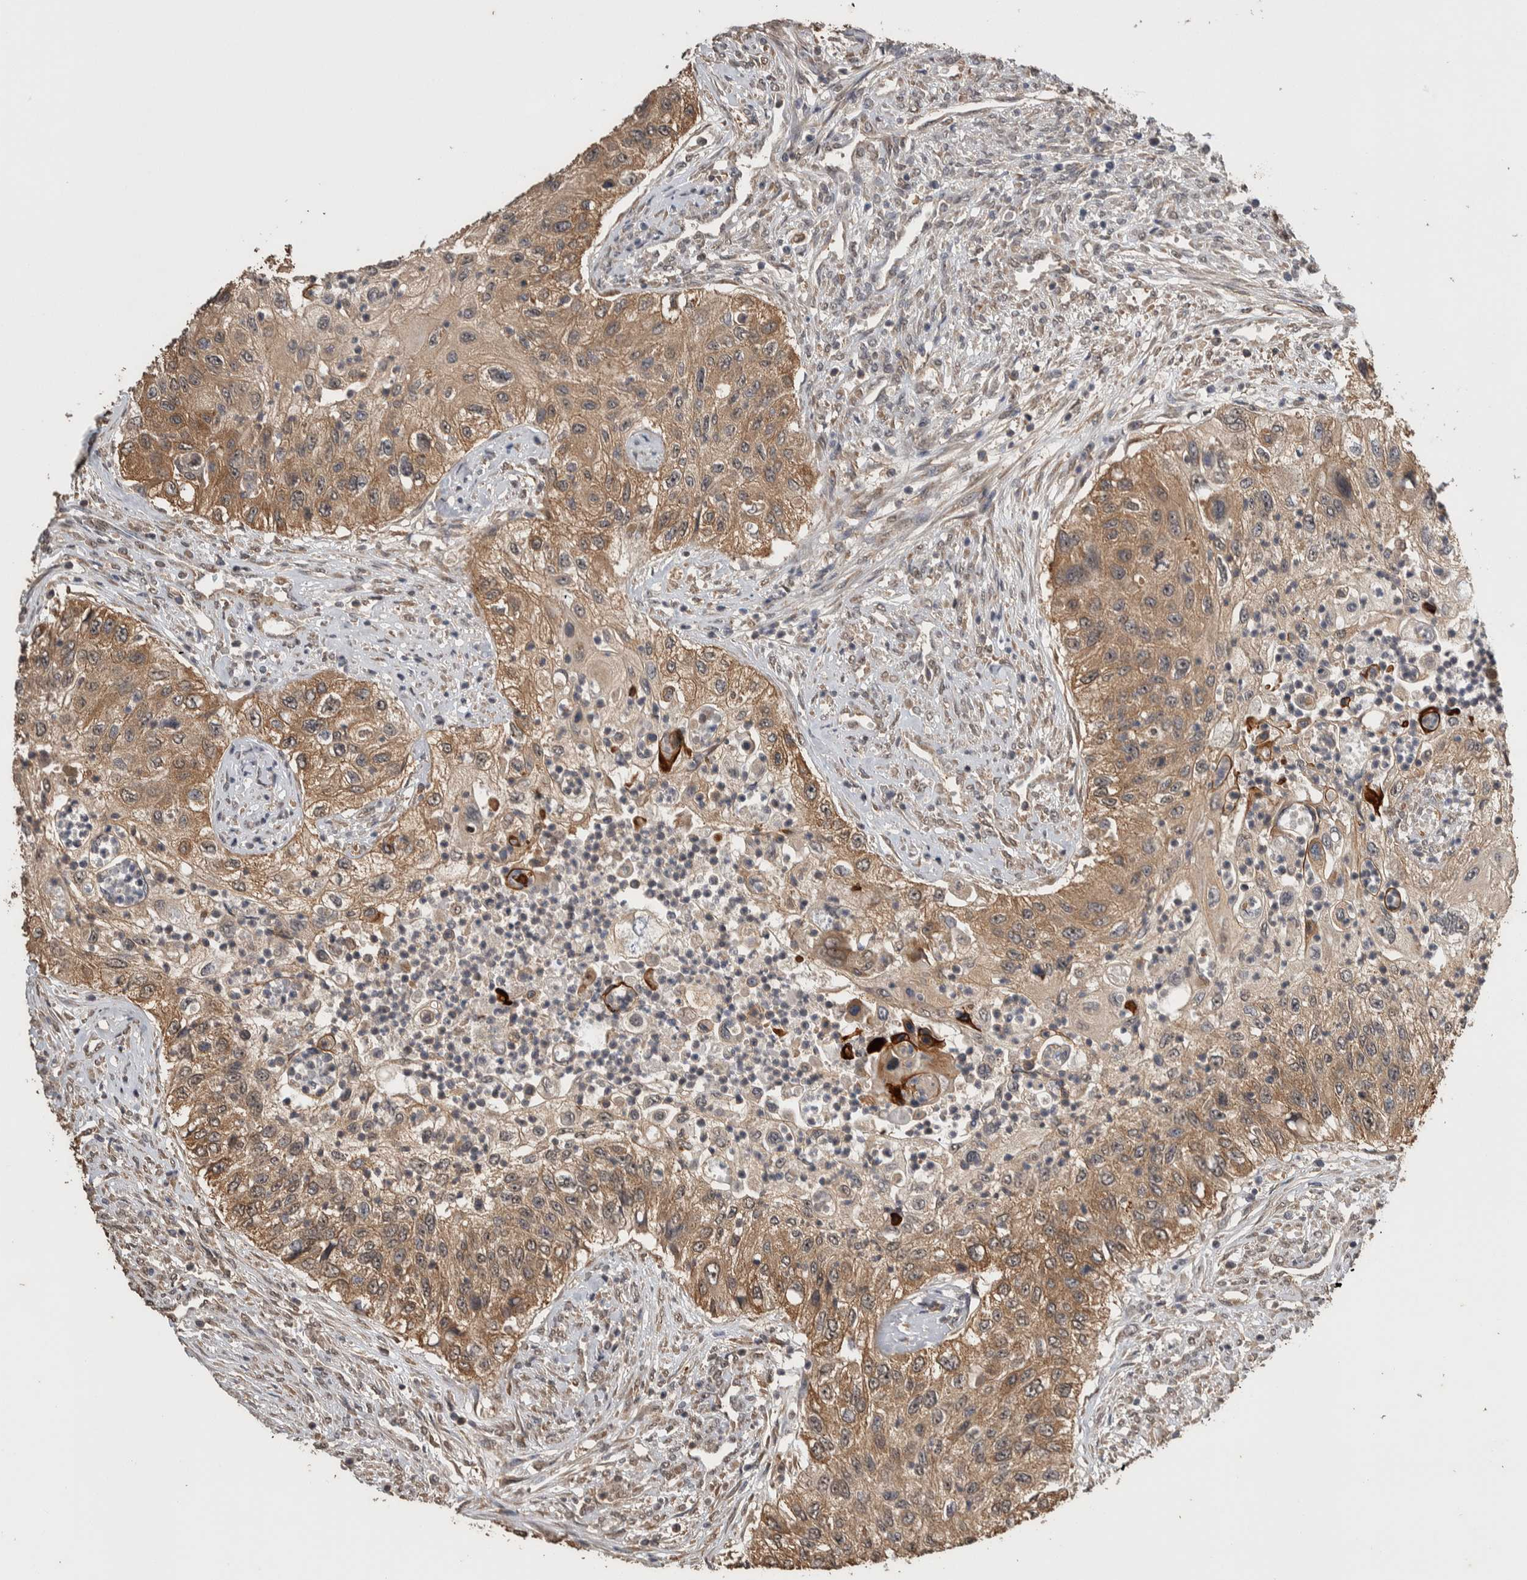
{"staining": {"intensity": "moderate", "quantity": ">75%", "location": "cytoplasmic/membranous"}, "tissue": "urothelial cancer", "cell_type": "Tumor cells", "image_type": "cancer", "snomed": [{"axis": "morphology", "description": "Urothelial carcinoma, High grade"}, {"axis": "topography", "description": "Urinary bladder"}], "caption": "Brown immunohistochemical staining in high-grade urothelial carcinoma reveals moderate cytoplasmic/membranous positivity in about >75% of tumor cells.", "gene": "DVL2", "patient": {"sex": "female", "age": 60}}